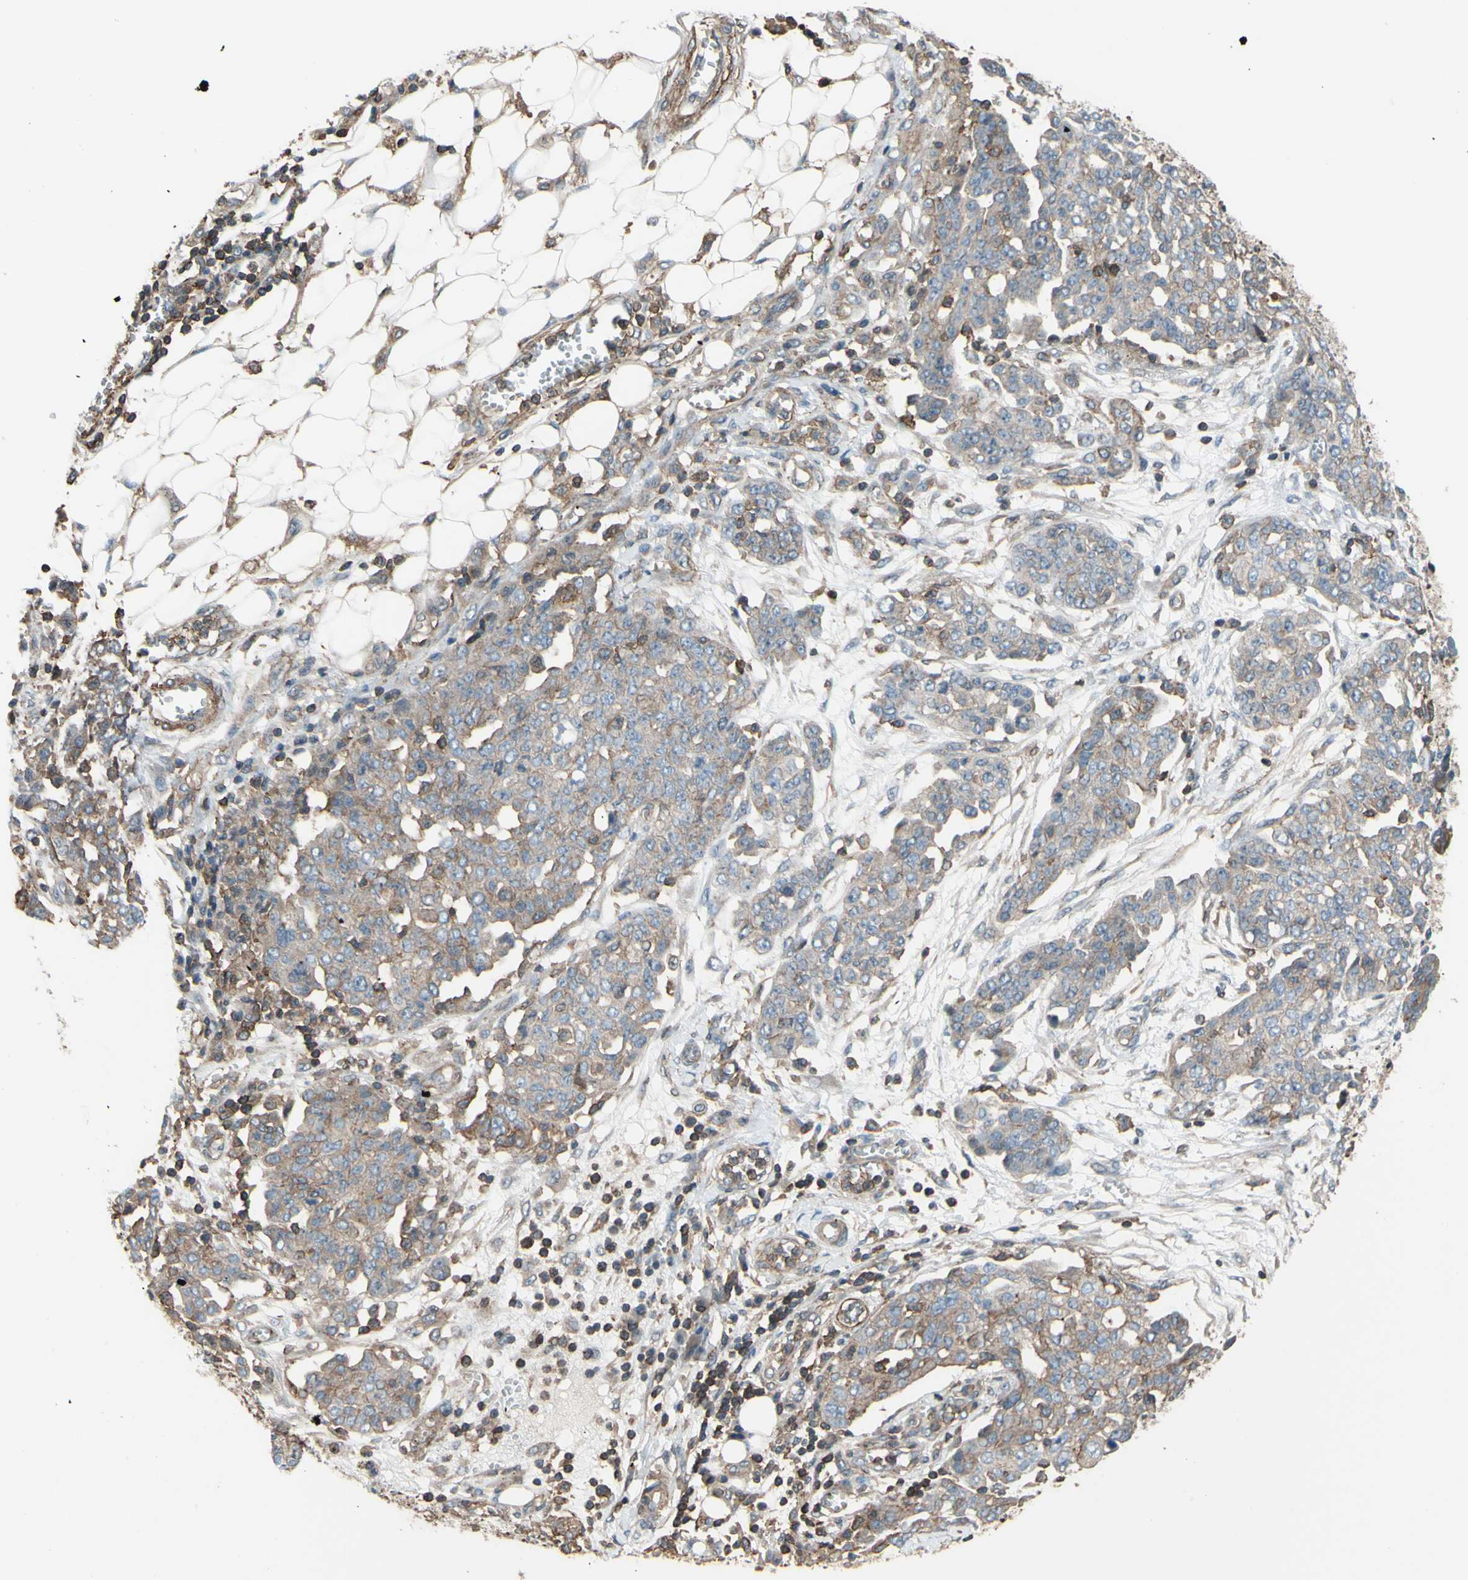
{"staining": {"intensity": "weak", "quantity": "25%-75%", "location": "cytoplasmic/membranous"}, "tissue": "ovarian cancer", "cell_type": "Tumor cells", "image_type": "cancer", "snomed": [{"axis": "morphology", "description": "Cystadenocarcinoma, serous, NOS"}, {"axis": "topography", "description": "Soft tissue"}, {"axis": "topography", "description": "Ovary"}], "caption": "Serous cystadenocarcinoma (ovarian) stained with DAB IHC displays low levels of weak cytoplasmic/membranous positivity in about 25%-75% of tumor cells.", "gene": "ADD3", "patient": {"sex": "female", "age": 57}}